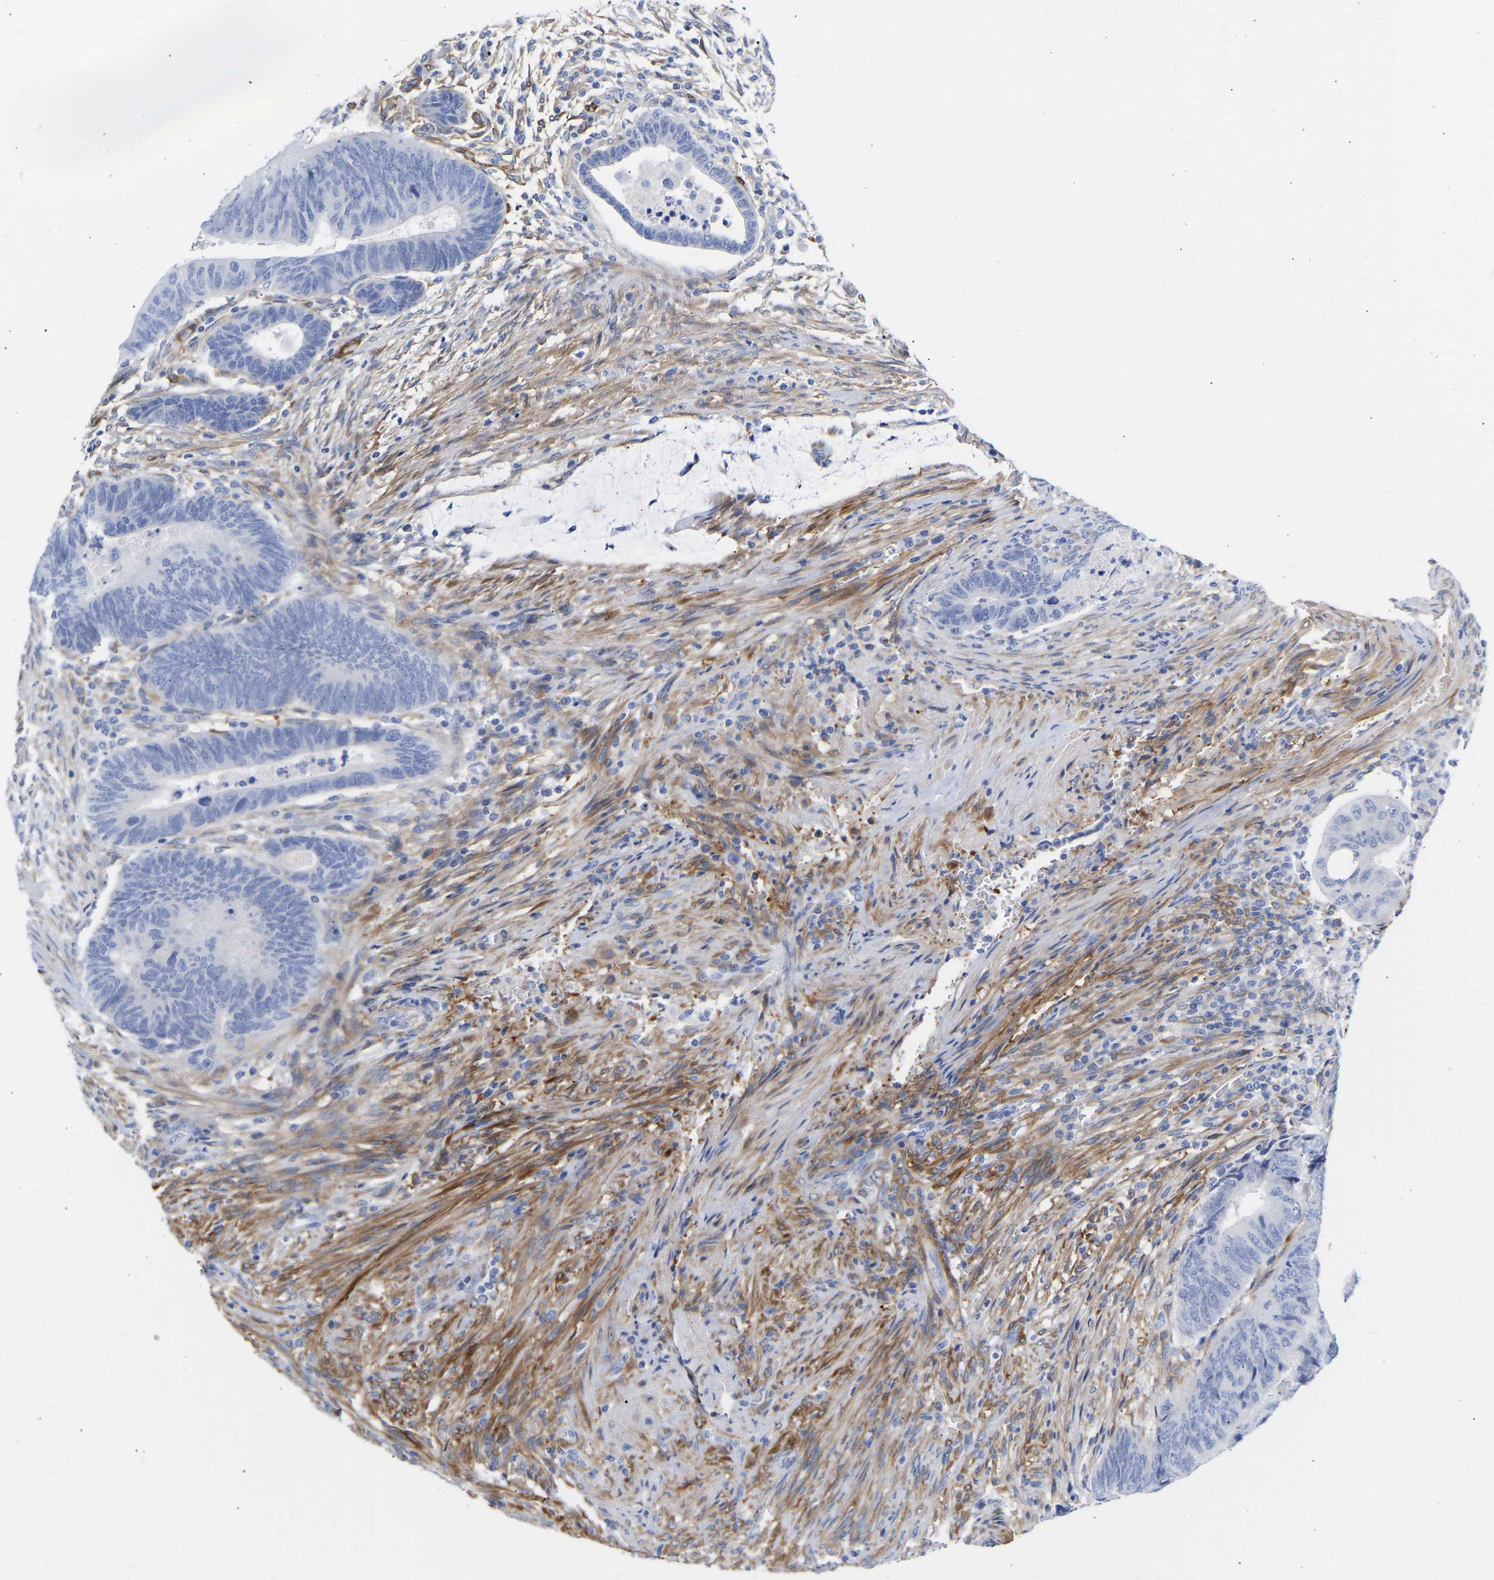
{"staining": {"intensity": "negative", "quantity": "none", "location": "none"}, "tissue": "colorectal cancer", "cell_type": "Tumor cells", "image_type": "cancer", "snomed": [{"axis": "morphology", "description": "Normal tissue, NOS"}, {"axis": "morphology", "description": "Adenocarcinoma, NOS"}, {"axis": "topography", "description": "Rectum"}, {"axis": "topography", "description": "Peripheral nerve tissue"}], "caption": "Immunohistochemistry (IHC) photomicrograph of human colorectal cancer stained for a protein (brown), which demonstrates no staining in tumor cells.", "gene": "AMPH", "patient": {"sex": "male", "age": 92}}